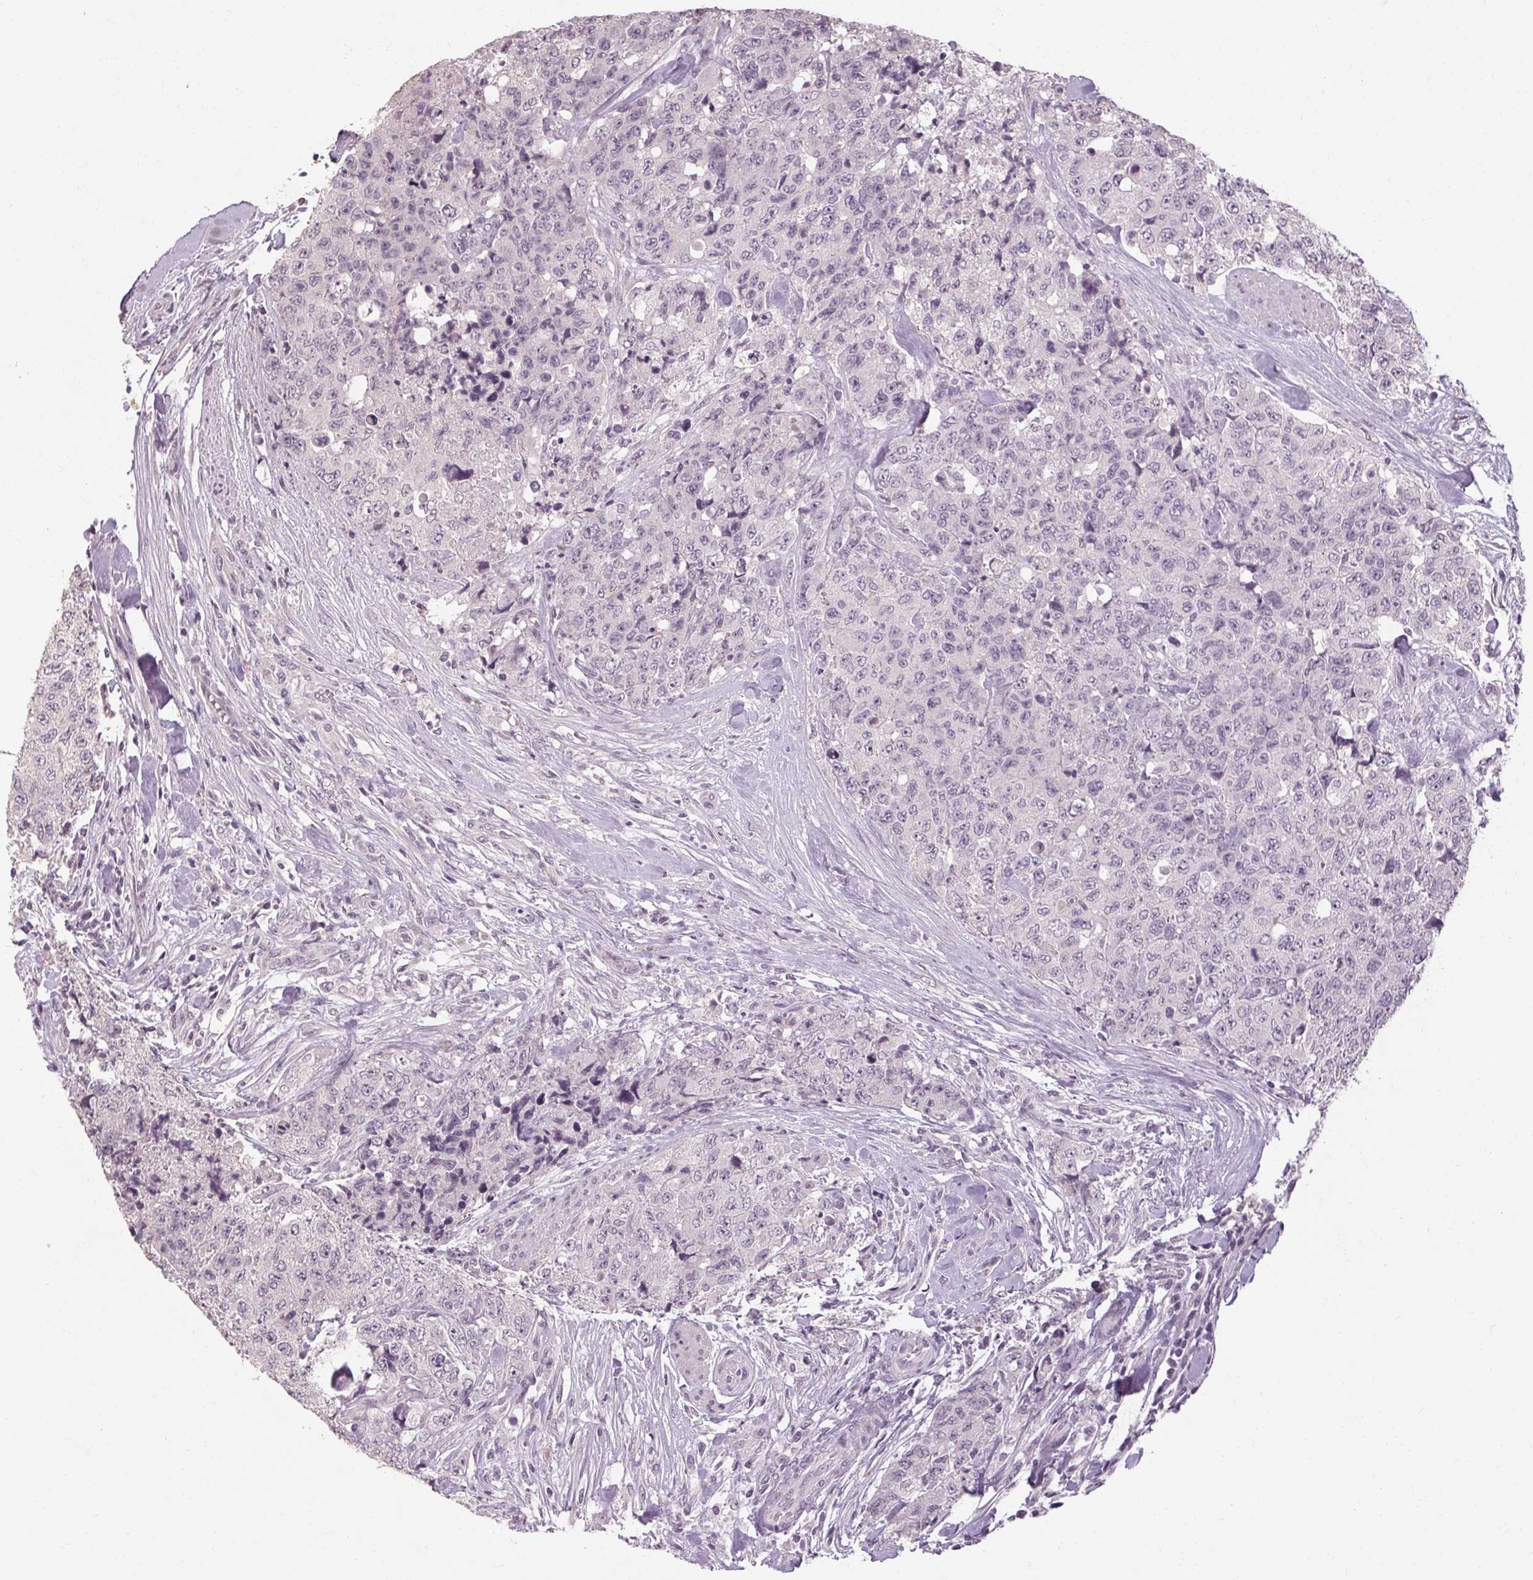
{"staining": {"intensity": "negative", "quantity": "none", "location": "none"}, "tissue": "urothelial cancer", "cell_type": "Tumor cells", "image_type": "cancer", "snomed": [{"axis": "morphology", "description": "Urothelial carcinoma, High grade"}, {"axis": "topography", "description": "Urinary bladder"}], "caption": "The histopathology image demonstrates no staining of tumor cells in urothelial cancer.", "gene": "POMC", "patient": {"sex": "female", "age": 78}}